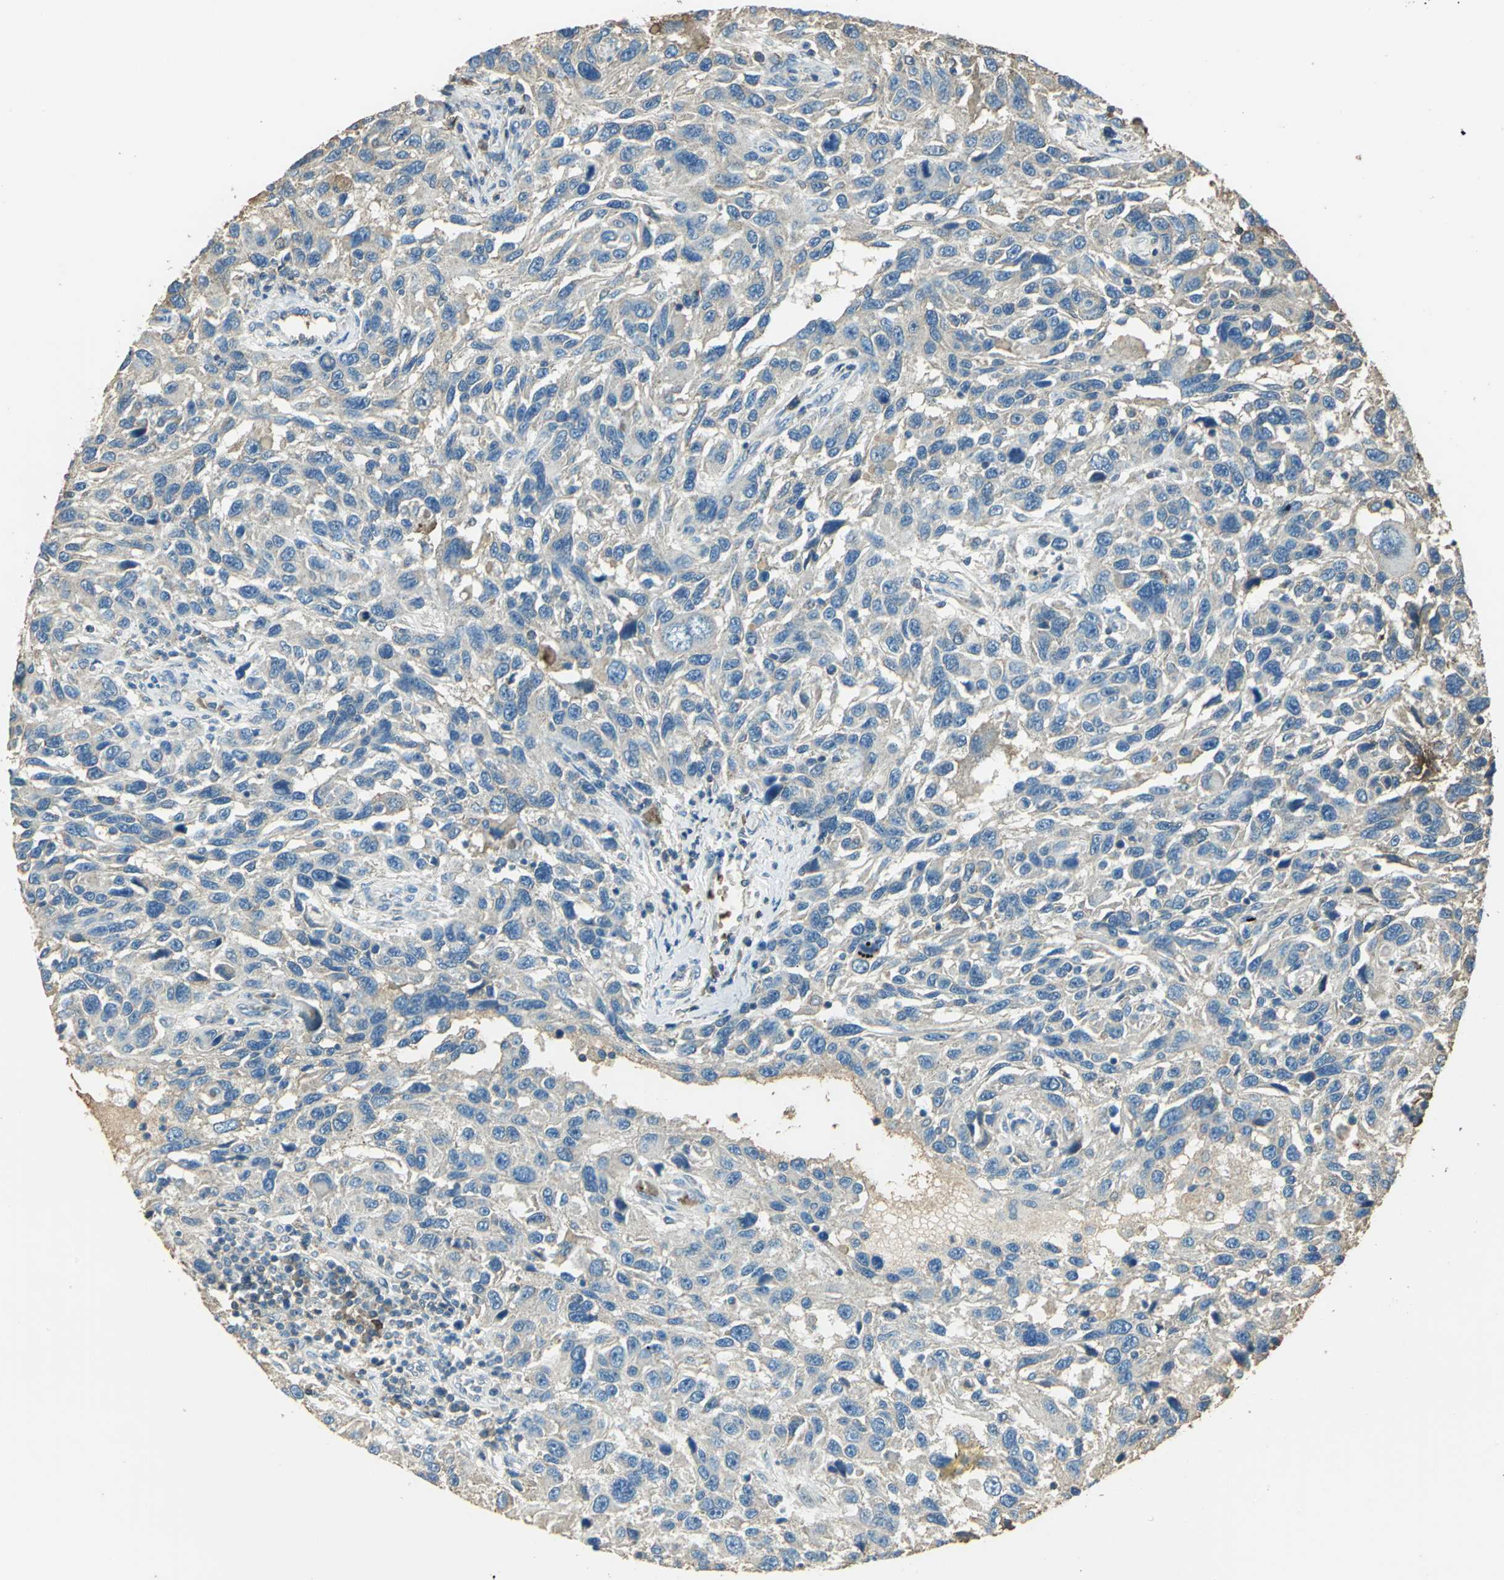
{"staining": {"intensity": "weak", "quantity": "<25%", "location": "cytoplasmic/membranous"}, "tissue": "melanoma", "cell_type": "Tumor cells", "image_type": "cancer", "snomed": [{"axis": "morphology", "description": "Malignant melanoma, NOS"}, {"axis": "topography", "description": "Skin"}], "caption": "DAB (3,3'-diaminobenzidine) immunohistochemical staining of human malignant melanoma reveals no significant staining in tumor cells.", "gene": "TRAPPC2", "patient": {"sex": "male", "age": 53}}